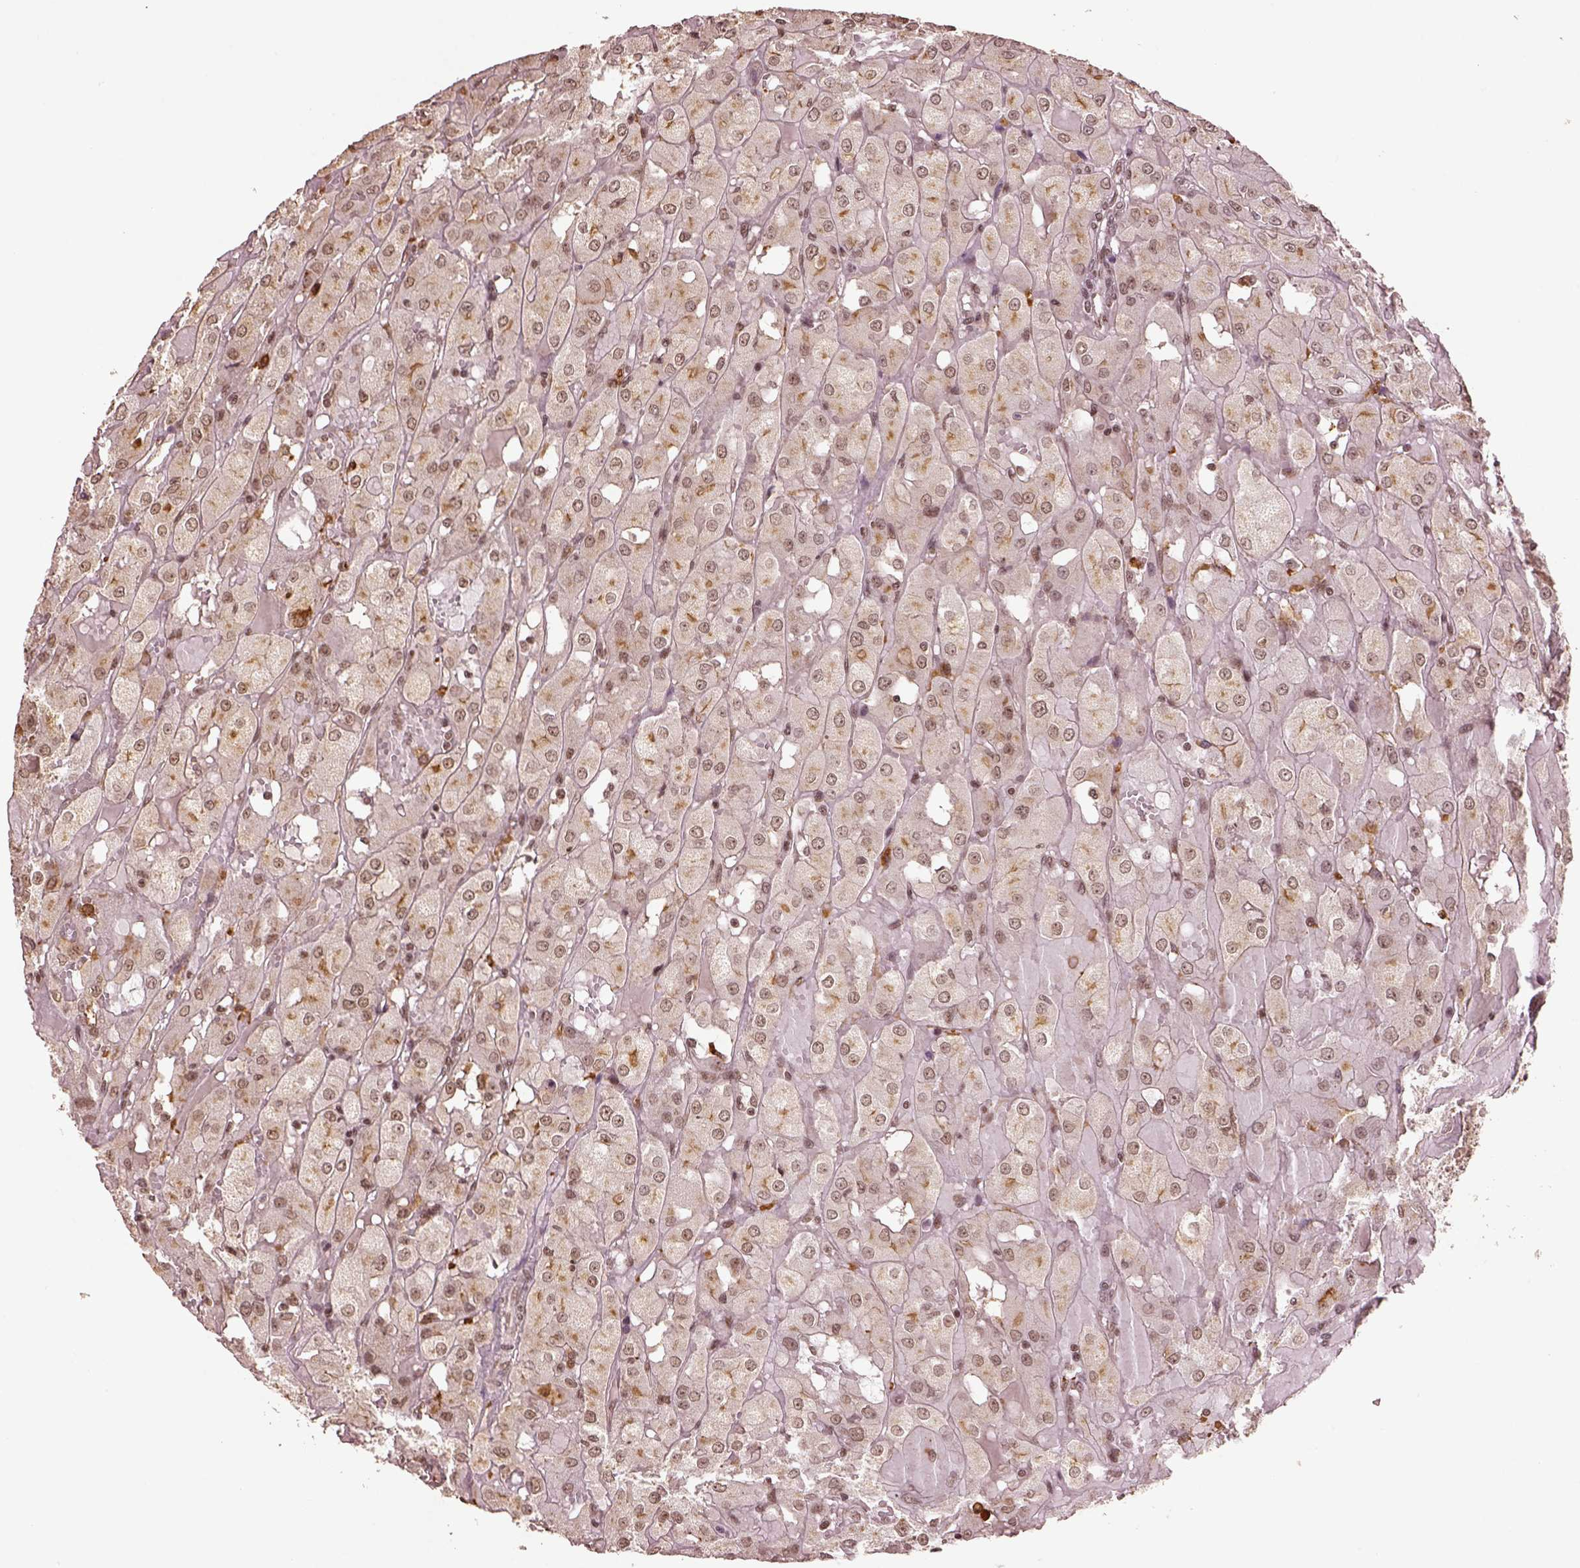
{"staining": {"intensity": "weak", "quantity": ">75%", "location": "nuclear"}, "tissue": "renal cancer", "cell_type": "Tumor cells", "image_type": "cancer", "snomed": [{"axis": "morphology", "description": "Adenocarcinoma, NOS"}, {"axis": "topography", "description": "Kidney"}], "caption": "The micrograph reveals staining of renal adenocarcinoma, revealing weak nuclear protein positivity (brown color) within tumor cells.", "gene": "BRD9", "patient": {"sex": "male", "age": 72}}